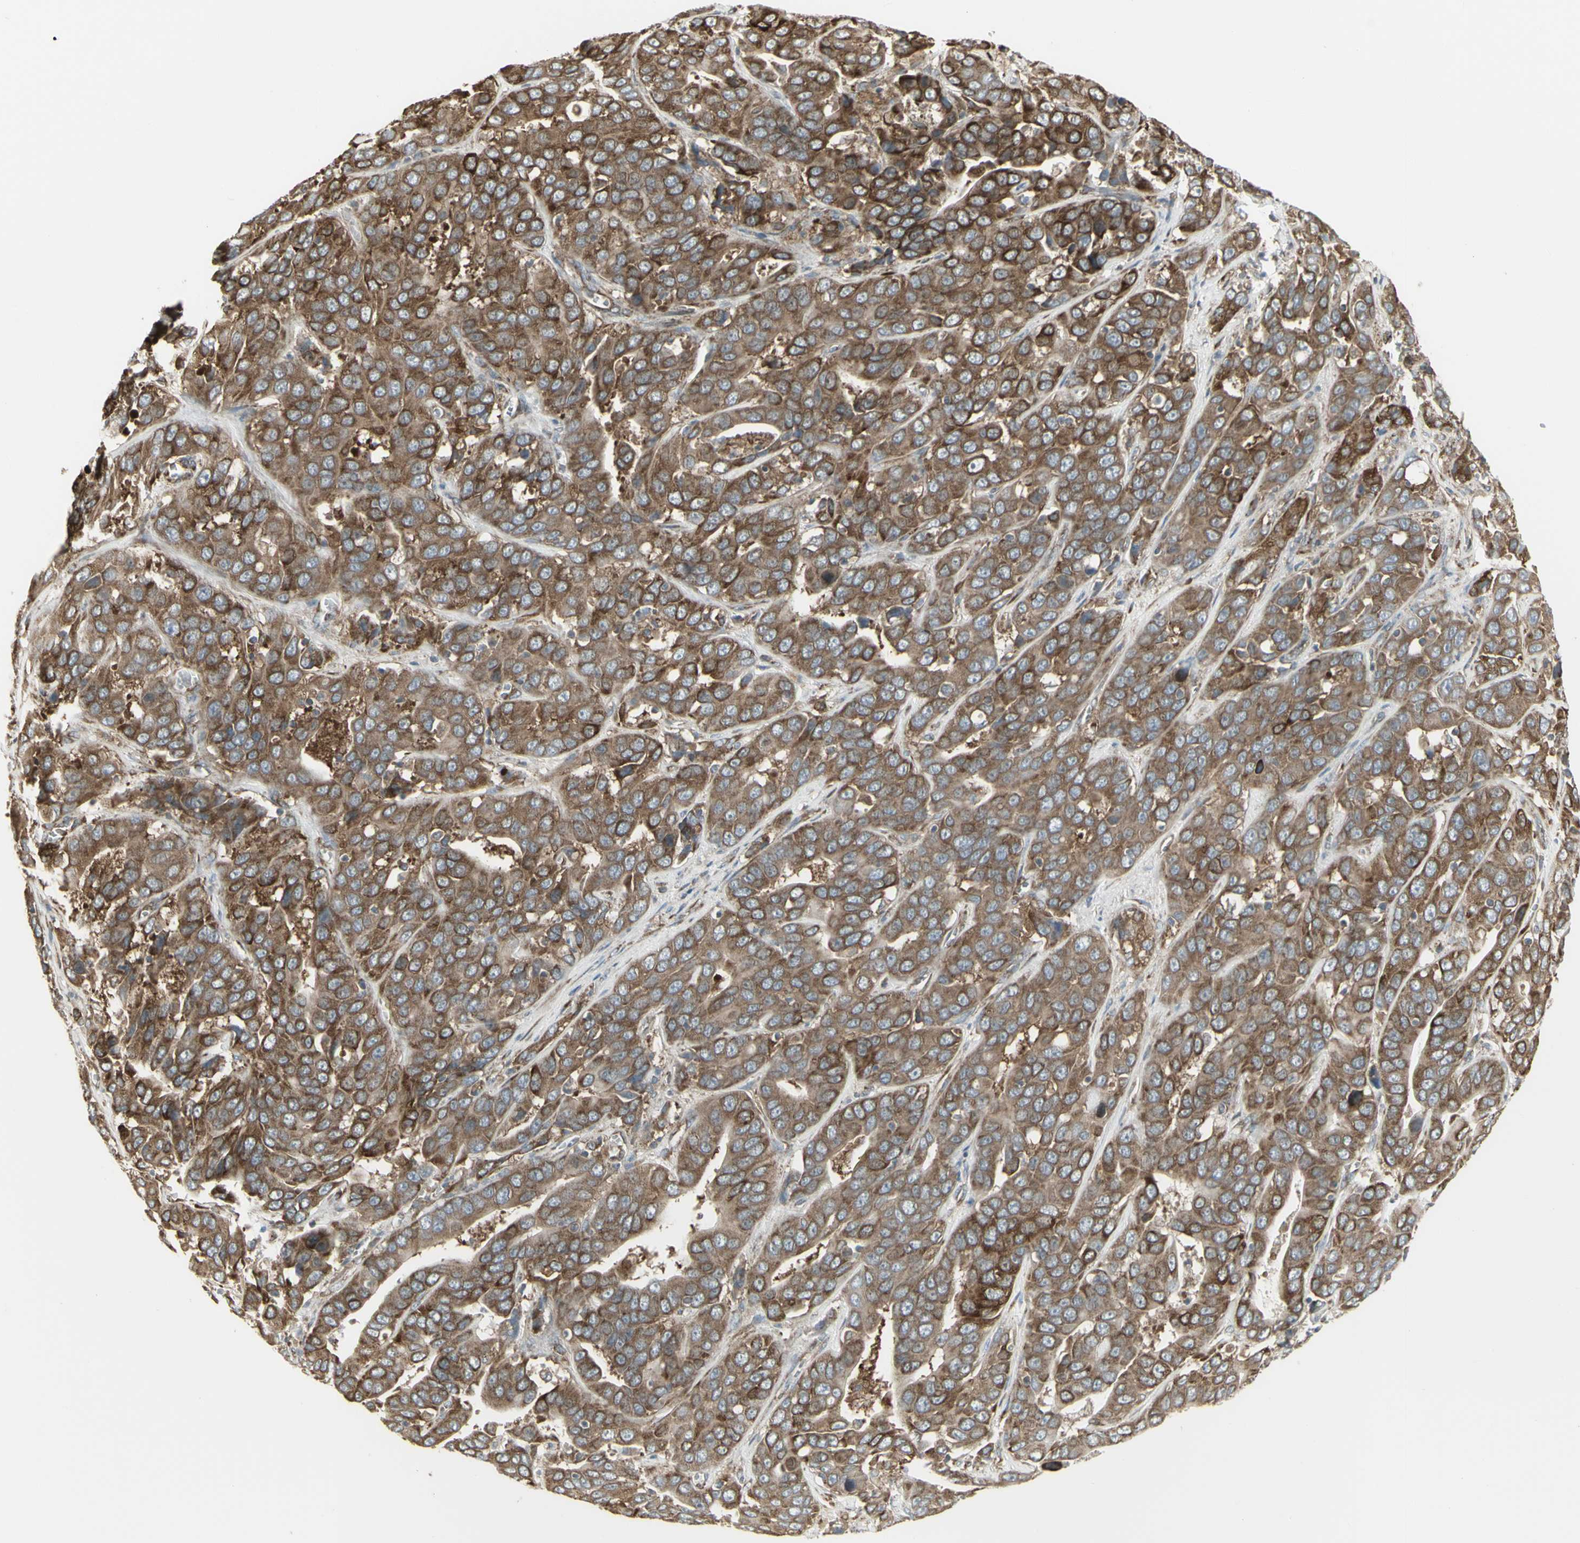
{"staining": {"intensity": "strong", "quantity": ">75%", "location": "cytoplasmic/membranous"}, "tissue": "liver cancer", "cell_type": "Tumor cells", "image_type": "cancer", "snomed": [{"axis": "morphology", "description": "Cholangiocarcinoma"}, {"axis": "topography", "description": "Liver"}], "caption": "IHC of liver cancer (cholangiocarcinoma) exhibits high levels of strong cytoplasmic/membranous staining in about >75% of tumor cells.", "gene": "FKBP3", "patient": {"sex": "female", "age": 52}}